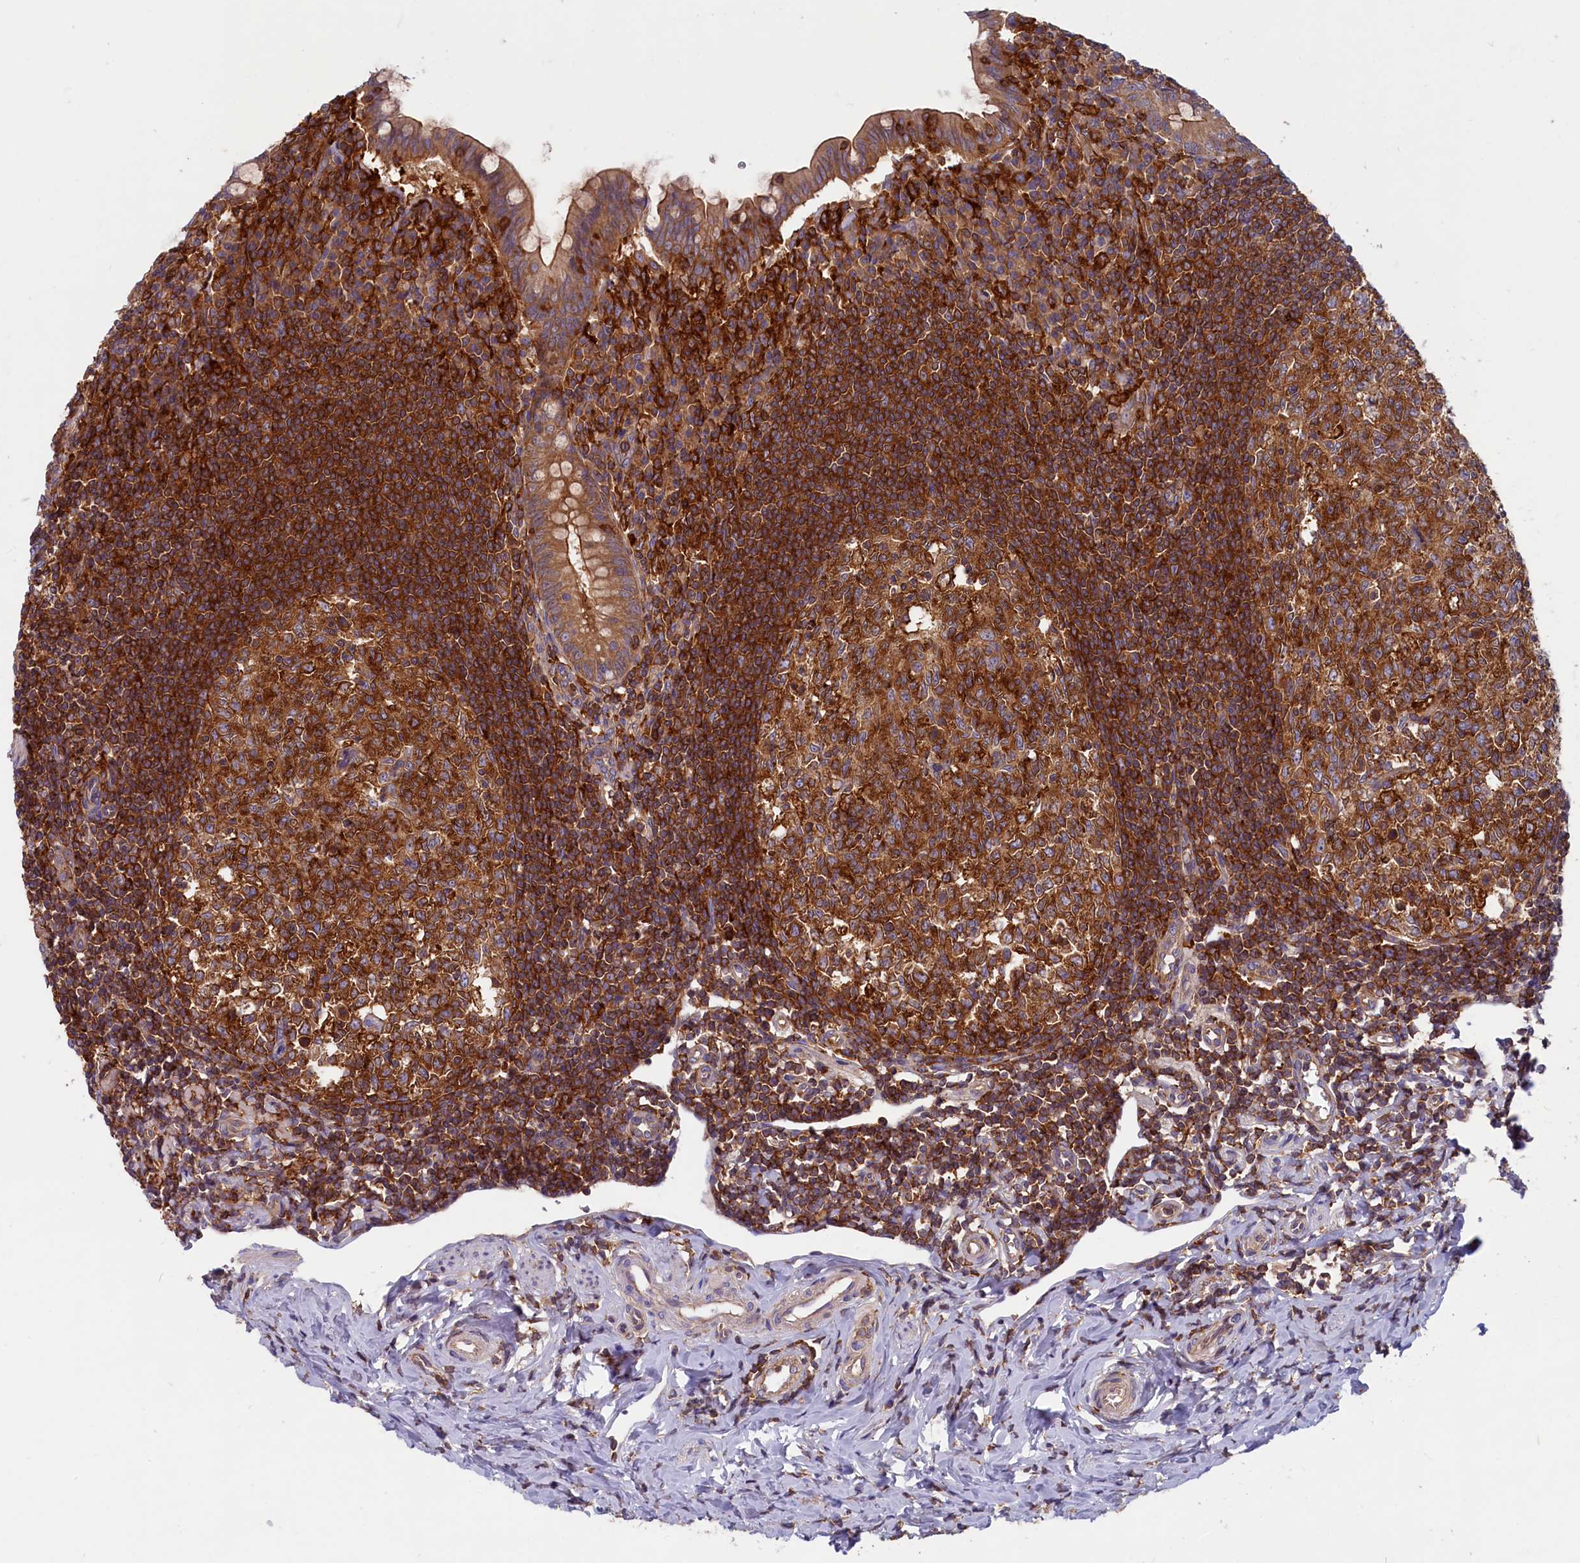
{"staining": {"intensity": "moderate", "quantity": ">75%", "location": "cytoplasmic/membranous"}, "tissue": "appendix", "cell_type": "Glandular cells", "image_type": "normal", "snomed": [{"axis": "morphology", "description": "Normal tissue, NOS"}, {"axis": "topography", "description": "Appendix"}], "caption": "Benign appendix was stained to show a protein in brown. There is medium levels of moderate cytoplasmic/membranous positivity in about >75% of glandular cells.", "gene": "MYO9B", "patient": {"sex": "female", "age": 33}}